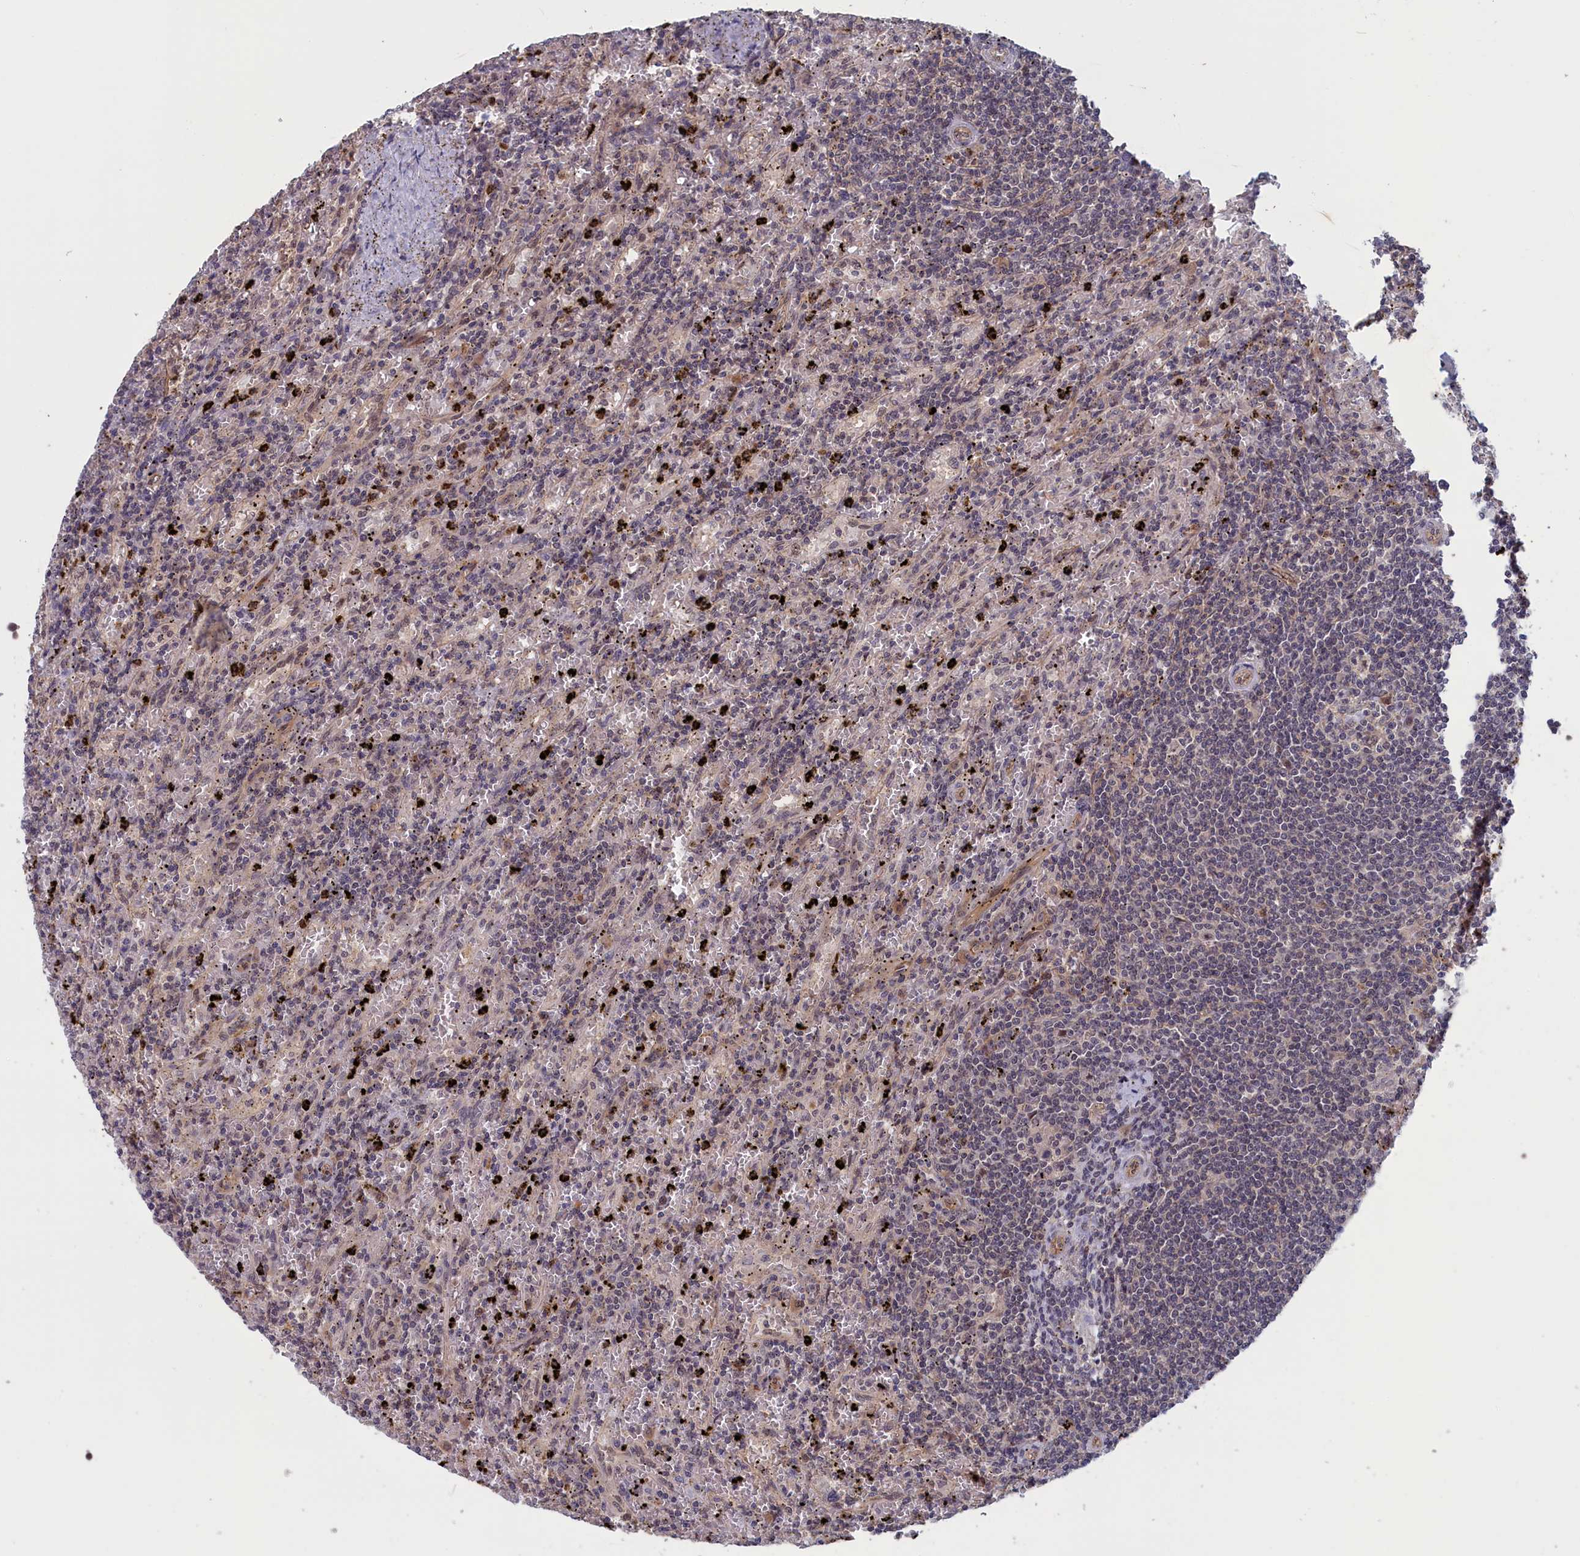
{"staining": {"intensity": "negative", "quantity": "none", "location": "none"}, "tissue": "lymphoma", "cell_type": "Tumor cells", "image_type": "cancer", "snomed": [{"axis": "morphology", "description": "Malignant lymphoma, non-Hodgkin's type, Low grade"}, {"axis": "topography", "description": "Spleen"}], "caption": "Tumor cells show no significant protein staining in lymphoma. The staining is performed using DAB (3,3'-diaminobenzidine) brown chromogen with nuclei counter-stained in using hematoxylin.", "gene": "PLP2", "patient": {"sex": "male", "age": 76}}